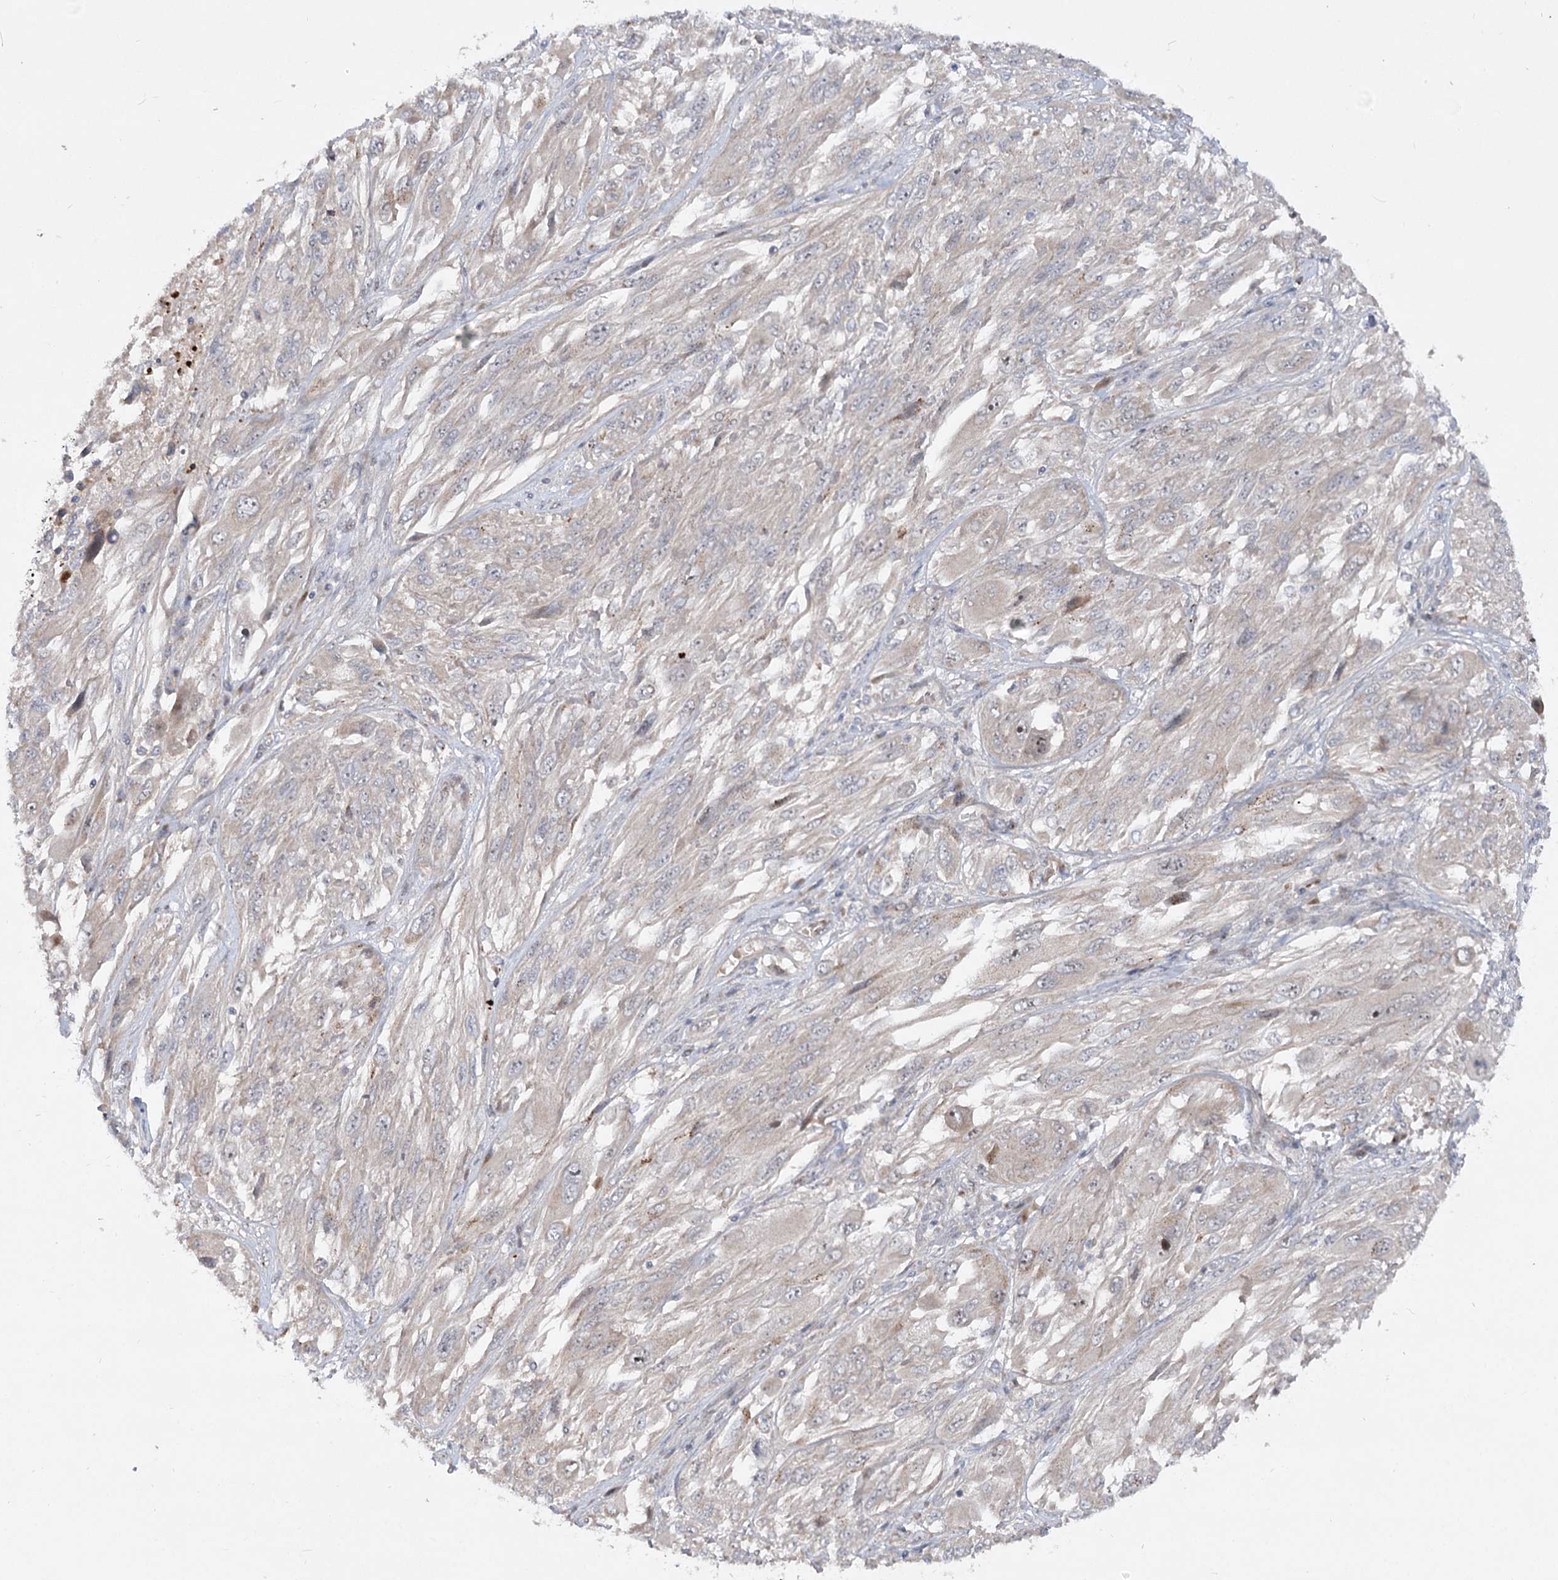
{"staining": {"intensity": "strong", "quantity": "<25%", "location": "nuclear"}, "tissue": "melanoma", "cell_type": "Tumor cells", "image_type": "cancer", "snomed": [{"axis": "morphology", "description": "Malignant melanoma, NOS"}, {"axis": "topography", "description": "Skin"}], "caption": "Human malignant melanoma stained with a brown dye displays strong nuclear positive expression in approximately <25% of tumor cells.", "gene": "FGF19", "patient": {"sex": "female", "age": 91}}